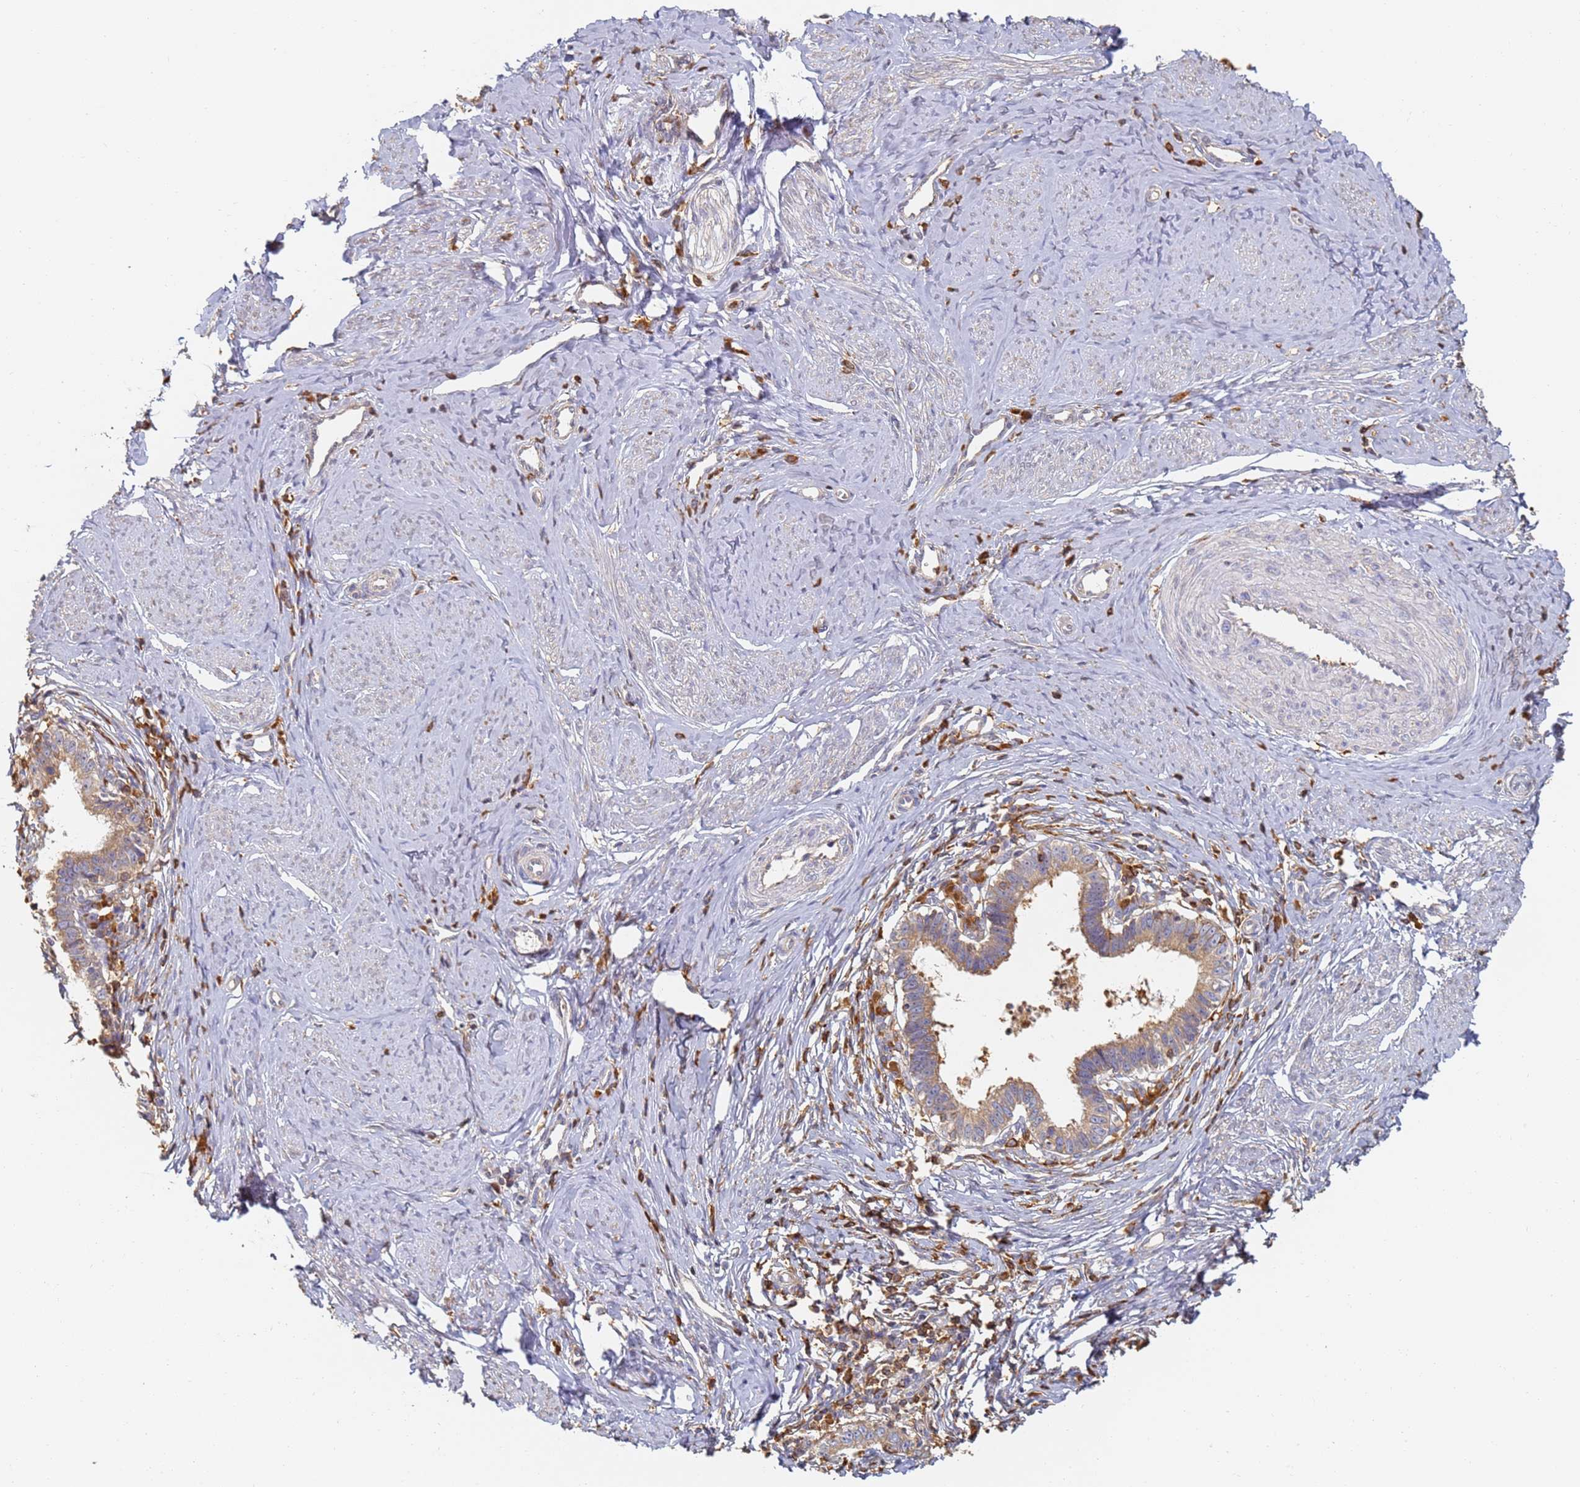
{"staining": {"intensity": "weak", "quantity": "25%-75%", "location": "cytoplasmic/membranous"}, "tissue": "cervical cancer", "cell_type": "Tumor cells", "image_type": "cancer", "snomed": [{"axis": "morphology", "description": "Adenocarcinoma, NOS"}, {"axis": "topography", "description": "Cervix"}], "caption": "Immunohistochemical staining of cervical cancer (adenocarcinoma) exhibits low levels of weak cytoplasmic/membranous staining in about 25%-75% of tumor cells.", "gene": "BIN2", "patient": {"sex": "female", "age": 36}}